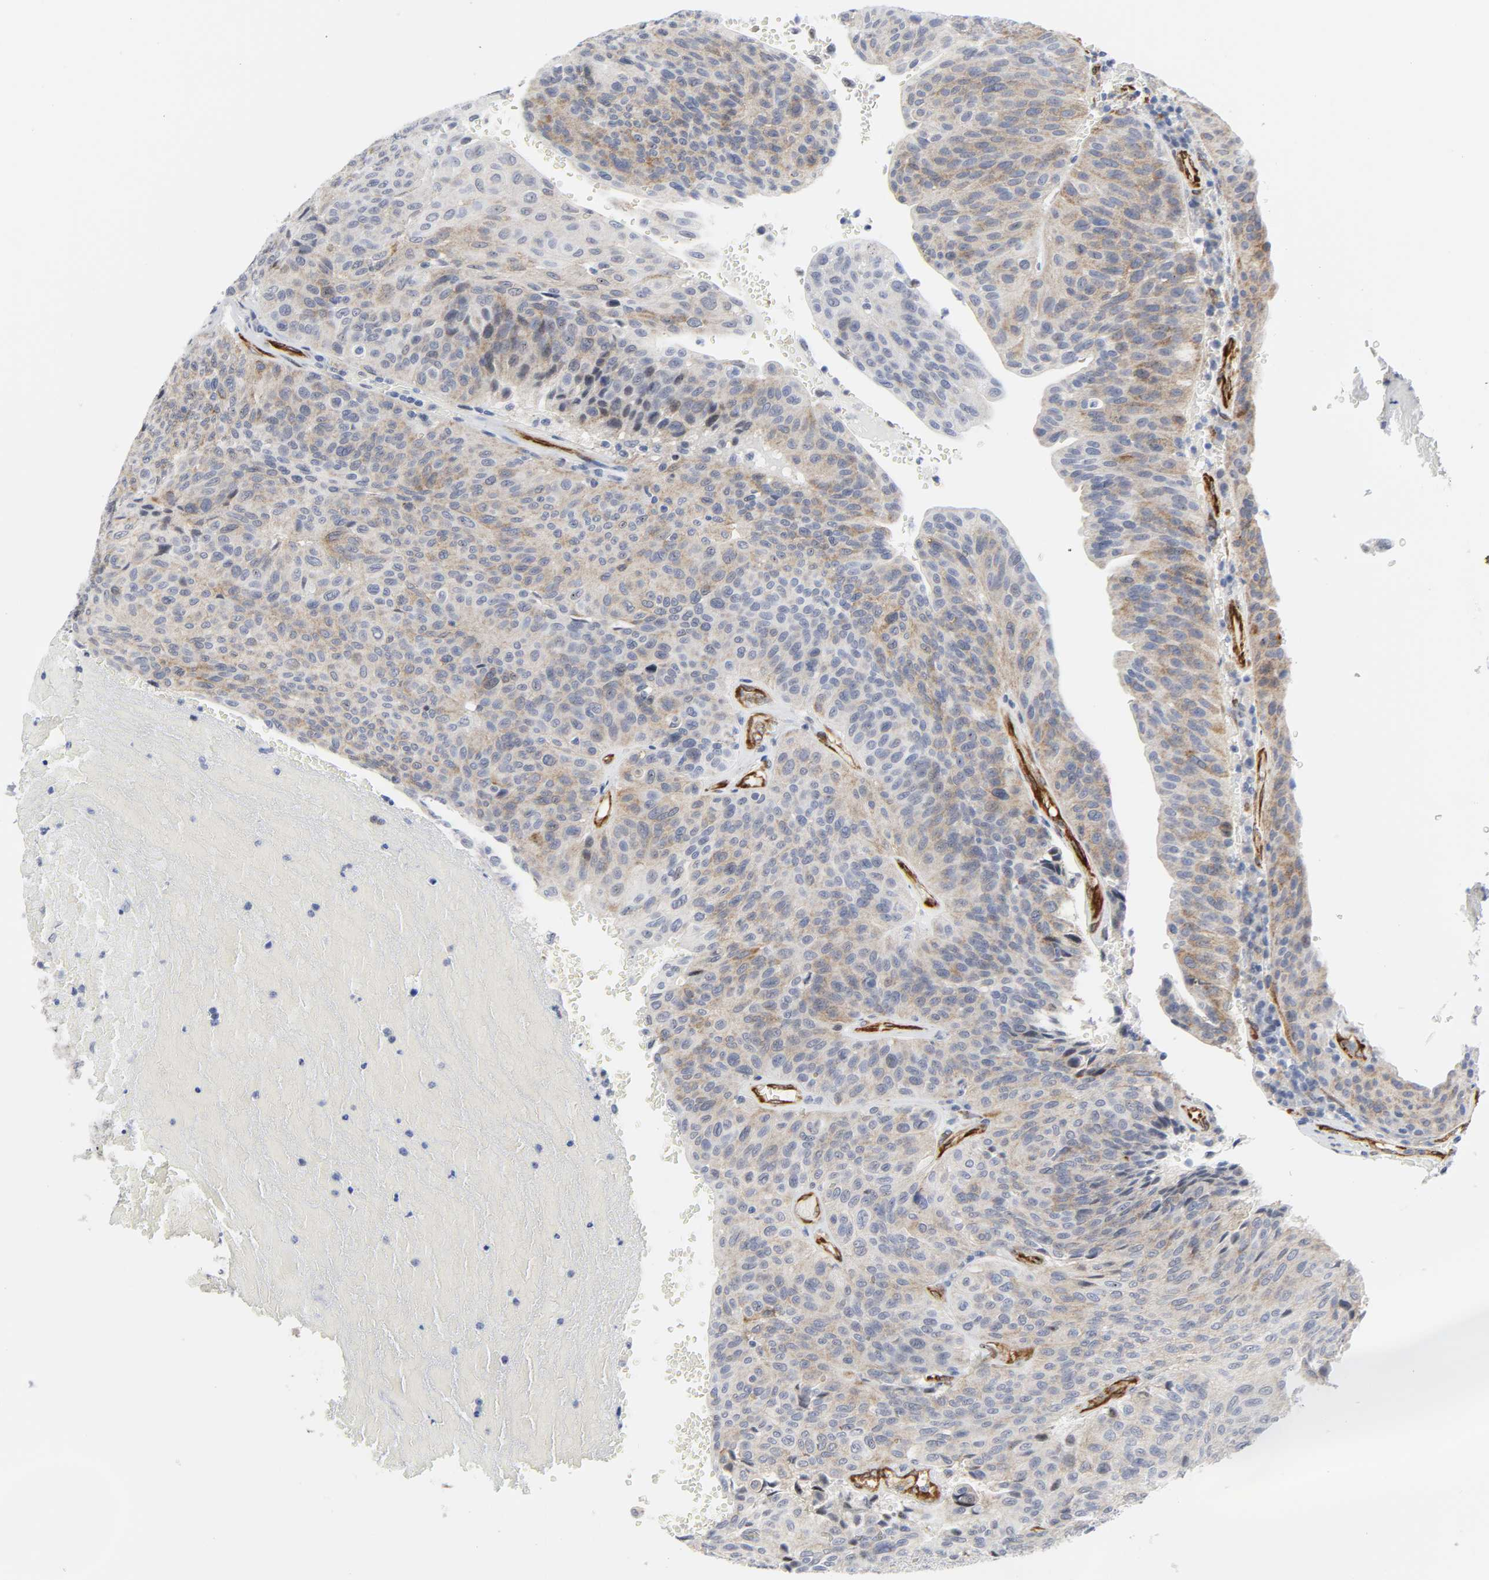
{"staining": {"intensity": "weak", "quantity": ">75%", "location": "cytoplasmic/membranous"}, "tissue": "urothelial cancer", "cell_type": "Tumor cells", "image_type": "cancer", "snomed": [{"axis": "morphology", "description": "Urothelial carcinoma, High grade"}, {"axis": "topography", "description": "Urinary bladder"}], "caption": "Urothelial carcinoma (high-grade) tissue reveals weak cytoplasmic/membranous expression in approximately >75% of tumor cells", "gene": "DOCK1", "patient": {"sex": "male", "age": 66}}